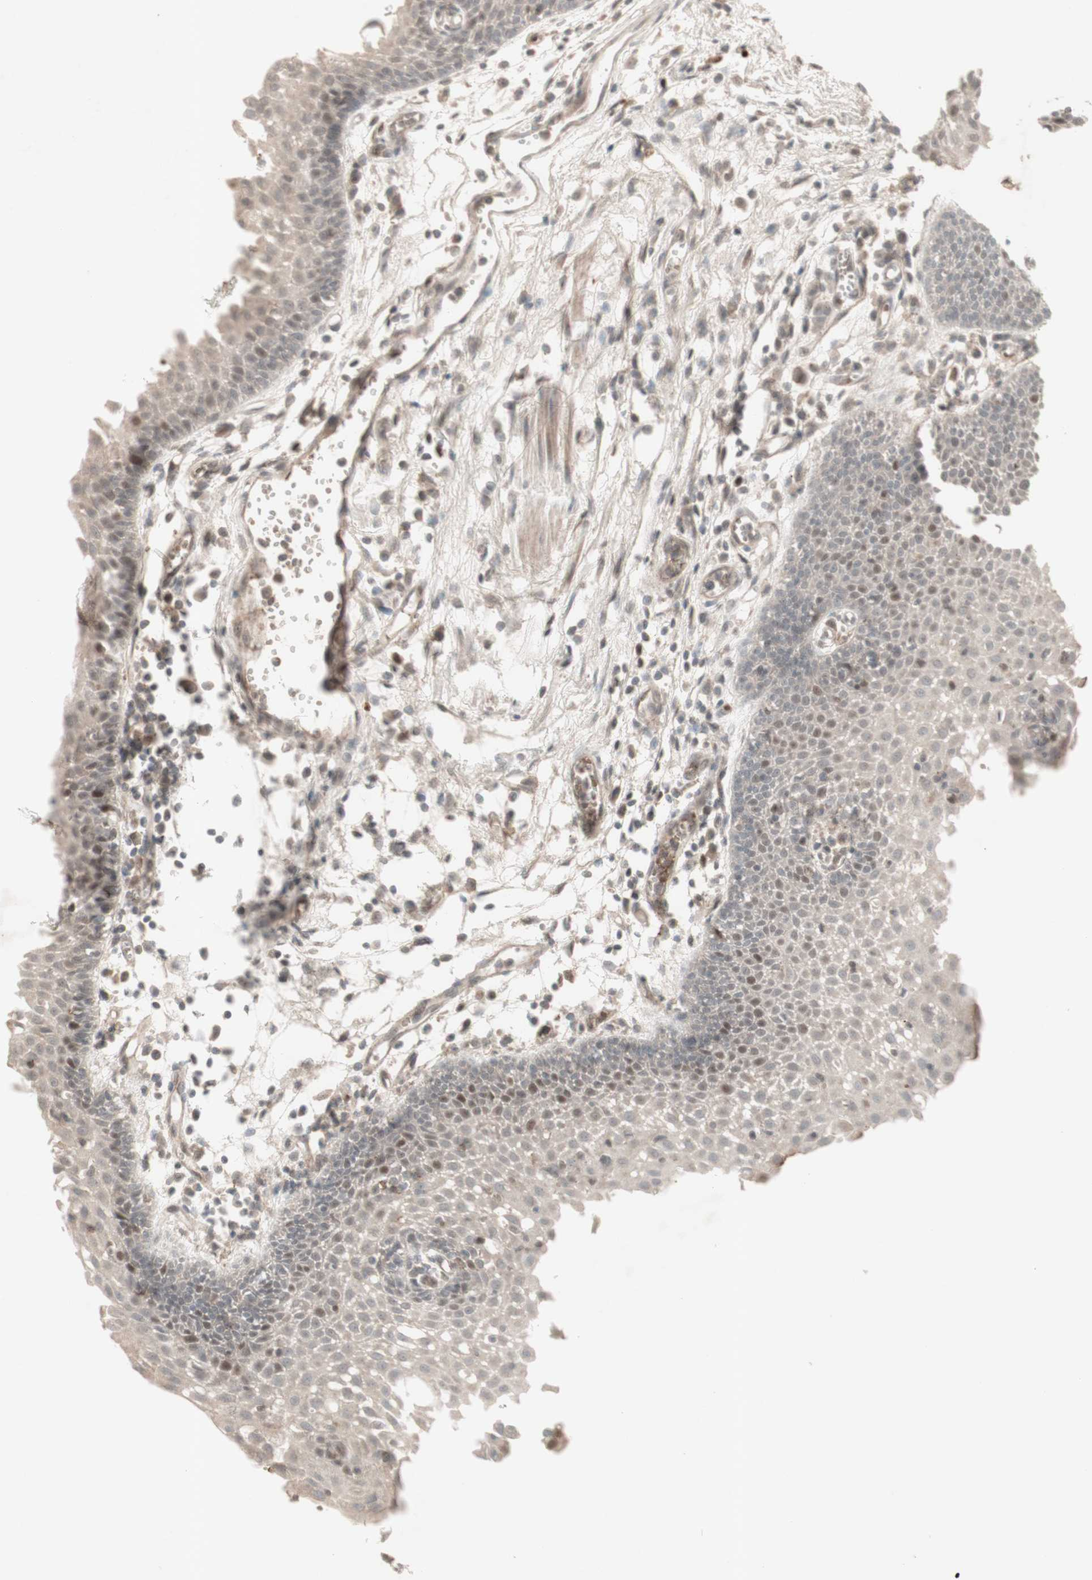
{"staining": {"intensity": "weak", "quantity": "25%-75%", "location": "cytoplasmic/membranous,nuclear"}, "tissue": "urothelial cancer", "cell_type": "Tumor cells", "image_type": "cancer", "snomed": [{"axis": "morphology", "description": "Urothelial carcinoma, High grade"}, {"axis": "topography", "description": "Urinary bladder"}], "caption": "Weak cytoplasmic/membranous and nuclear expression is present in approximately 25%-75% of tumor cells in urothelial cancer.", "gene": "MSH6", "patient": {"sex": "female", "age": 85}}